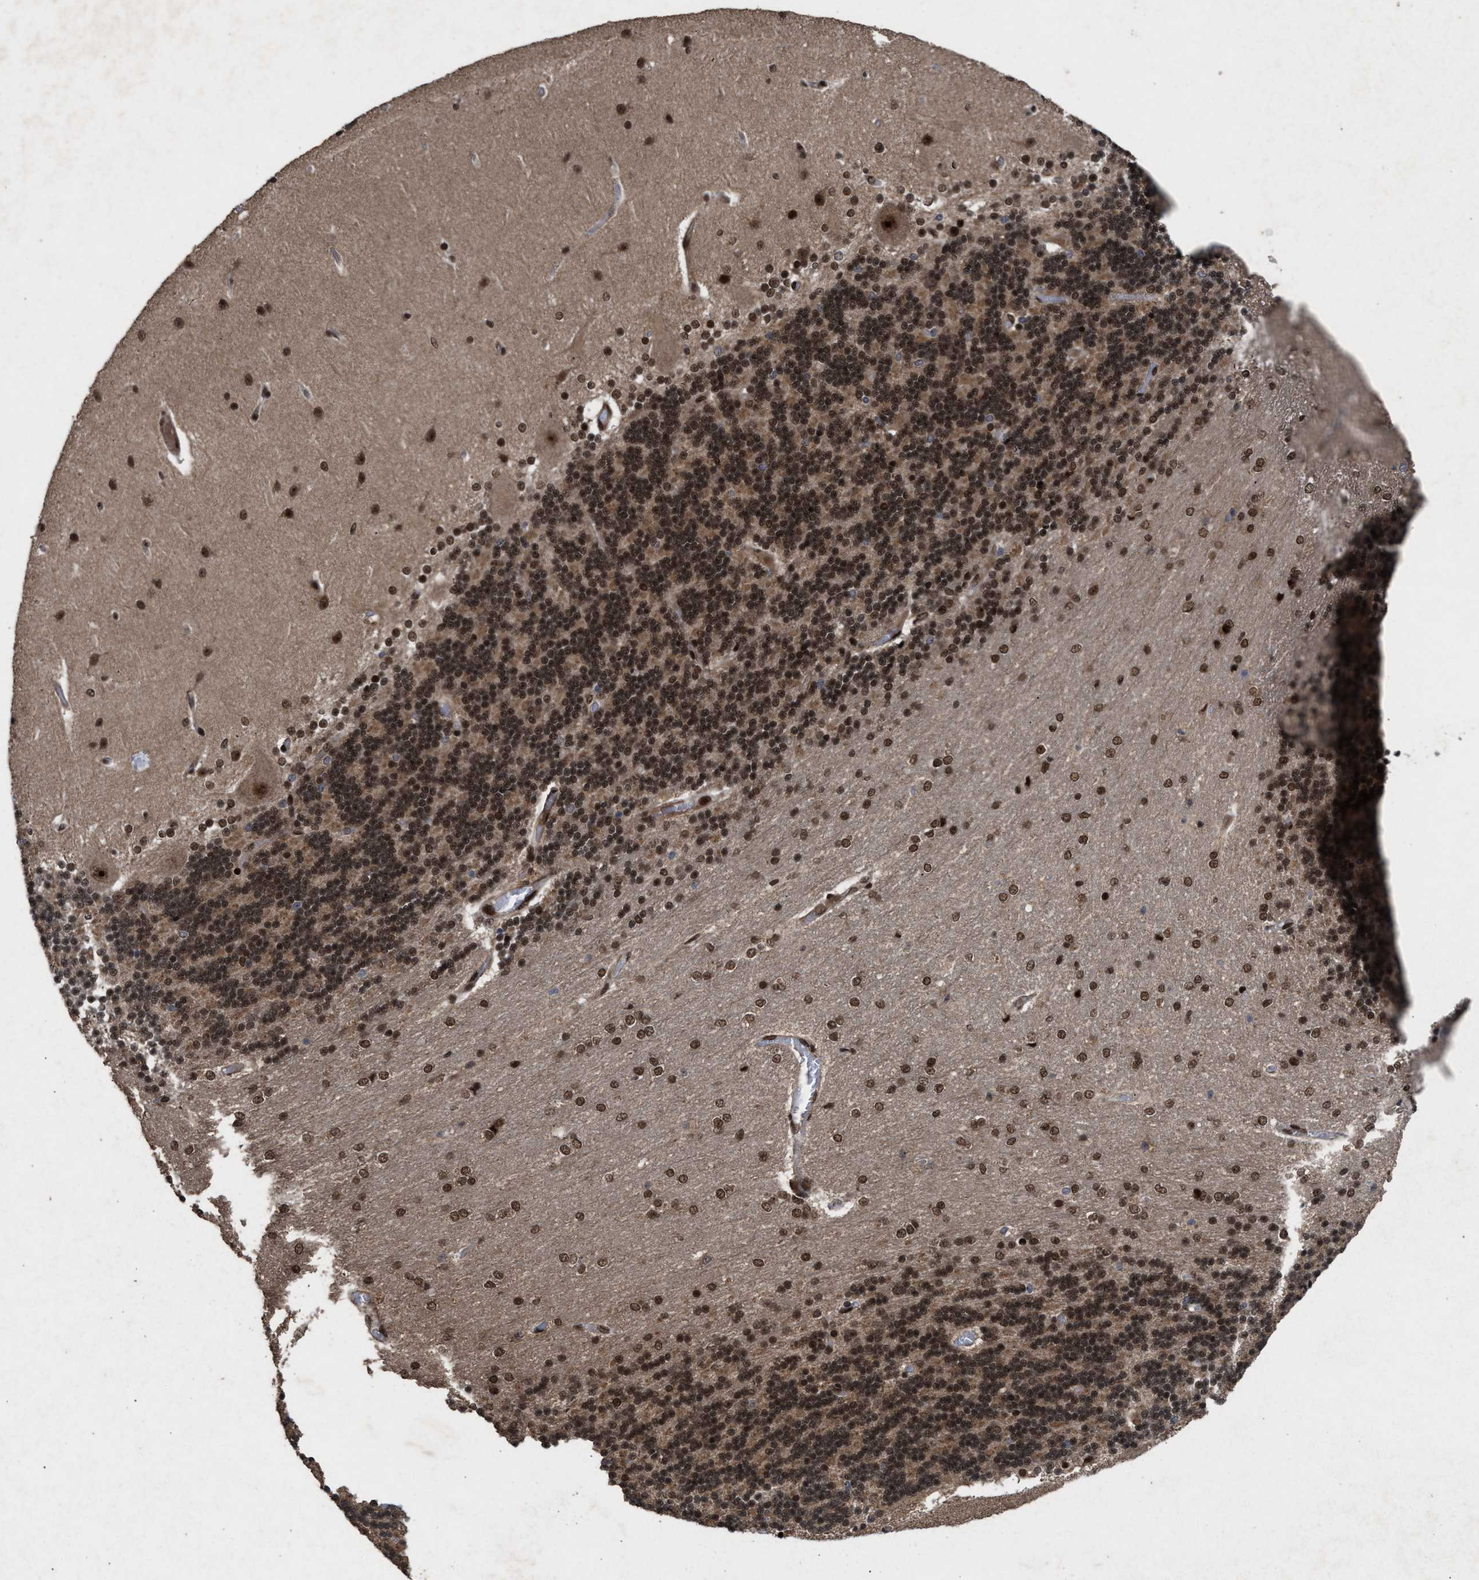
{"staining": {"intensity": "strong", "quantity": ">75%", "location": "cytoplasmic/membranous,nuclear"}, "tissue": "cerebellum", "cell_type": "Cells in granular layer", "image_type": "normal", "snomed": [{"axis": "morphology", "description": "Normal tissue, NOS"}, {"axis": "topography", "description": "Cerebellum"}], "caption": "Human cerebellum stained with a brown dye exhibits strong cytoplasmic/membranous,nuclear positive staining in approximately >75% of cells in granular layer.", "gene": "WIZ", "patient": {"sex": "female", "age": 54}}